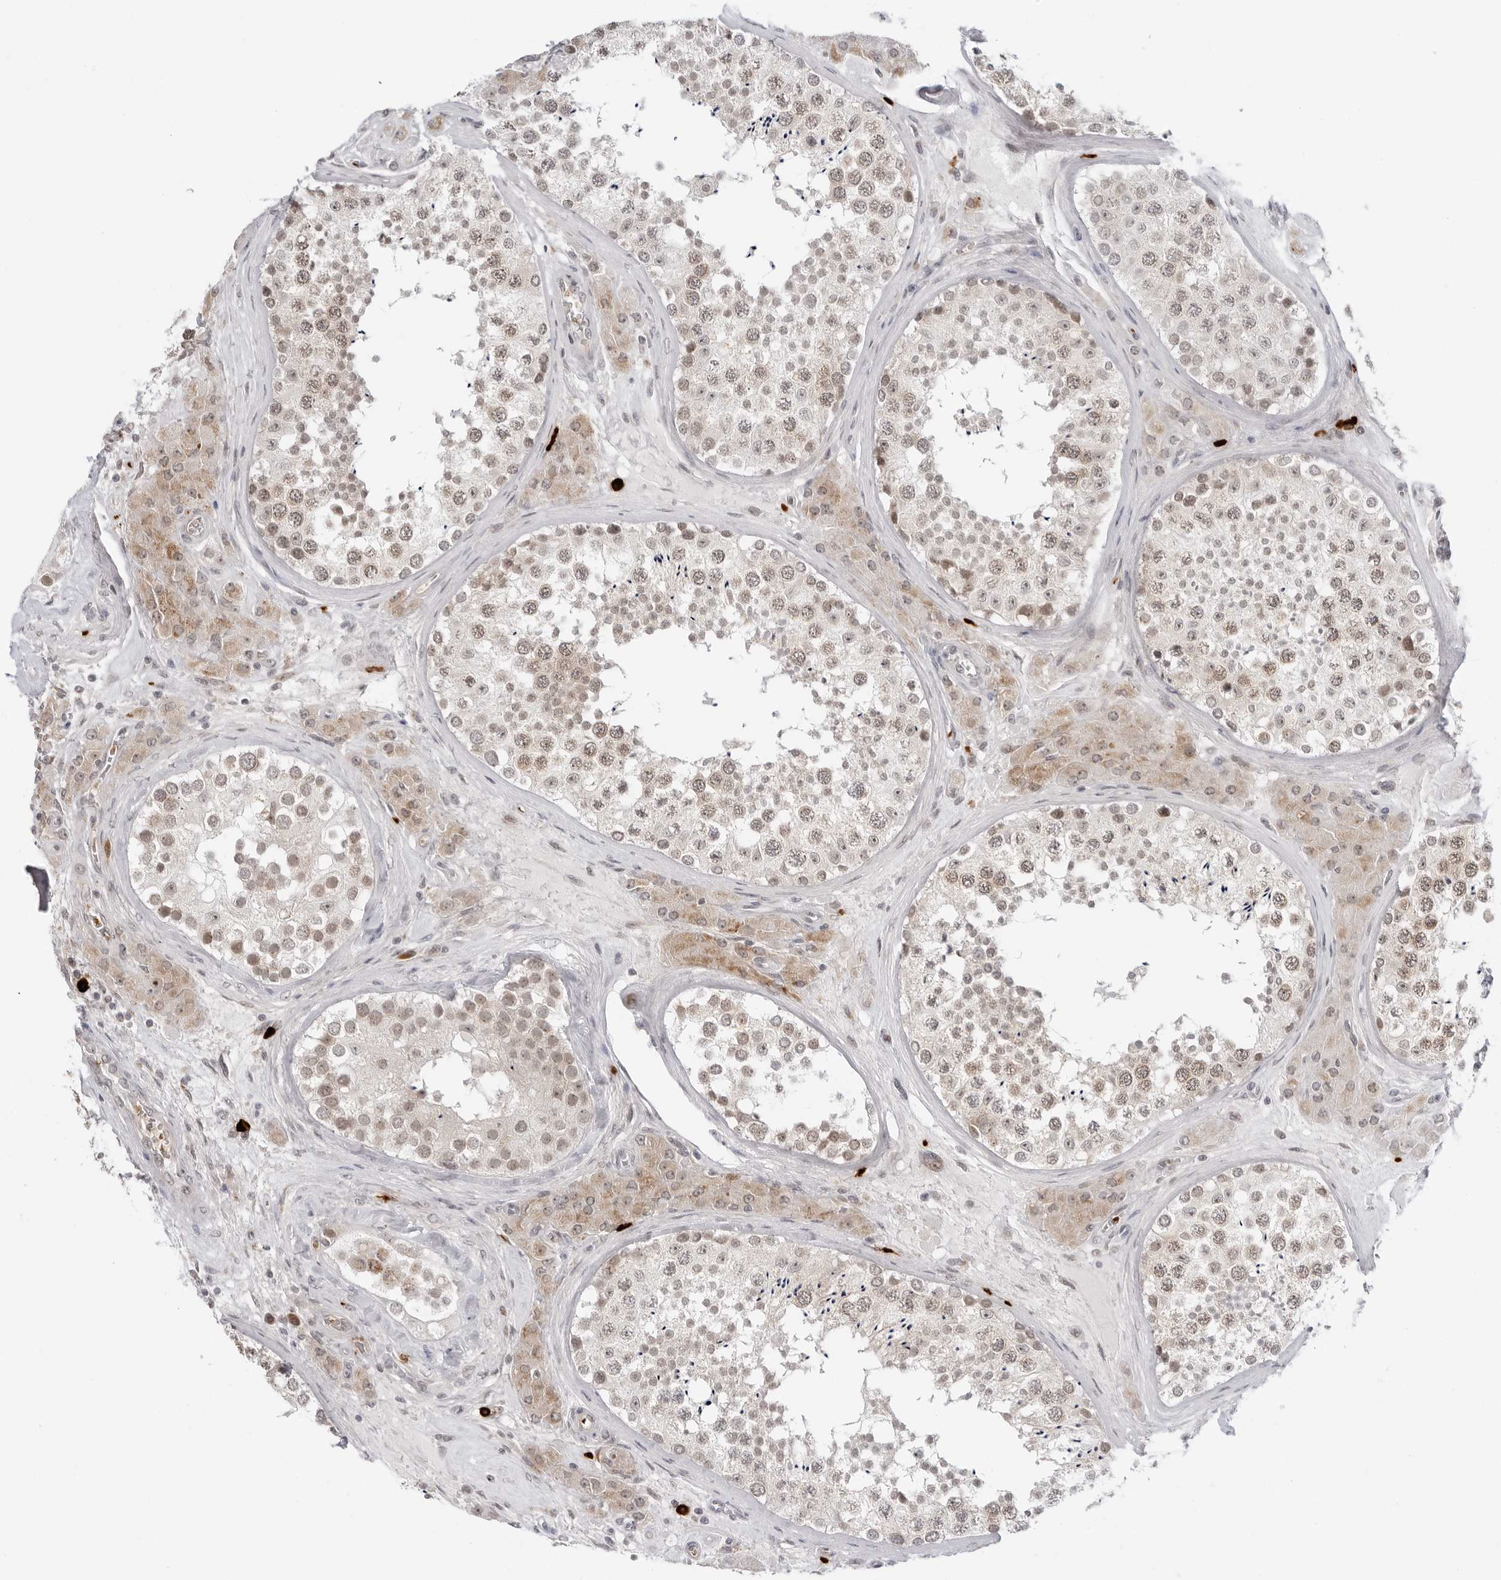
{"staining": {"intensity": "weak", "quantity": ">75%", "location": "cytoplasmic/membranous,nuclear"}, "tissue": "testis", "cell_type": "Cells in seminiferous ducts", "image_type": "normal", "snomed": [{"axis": "morphology", "description": "Normal tissue, NOS"}, {"axis": "topography", "description": "Testis"}], "caption": "About >75% of cells in seminiferous ducts in normal testis reveal weak cytoplasmic/membranous,nuclear protein expression as visualized by brown immunohistochemical staining.", "gene": "SUGCT", "patient": {"sex": "male", "age": 46}}